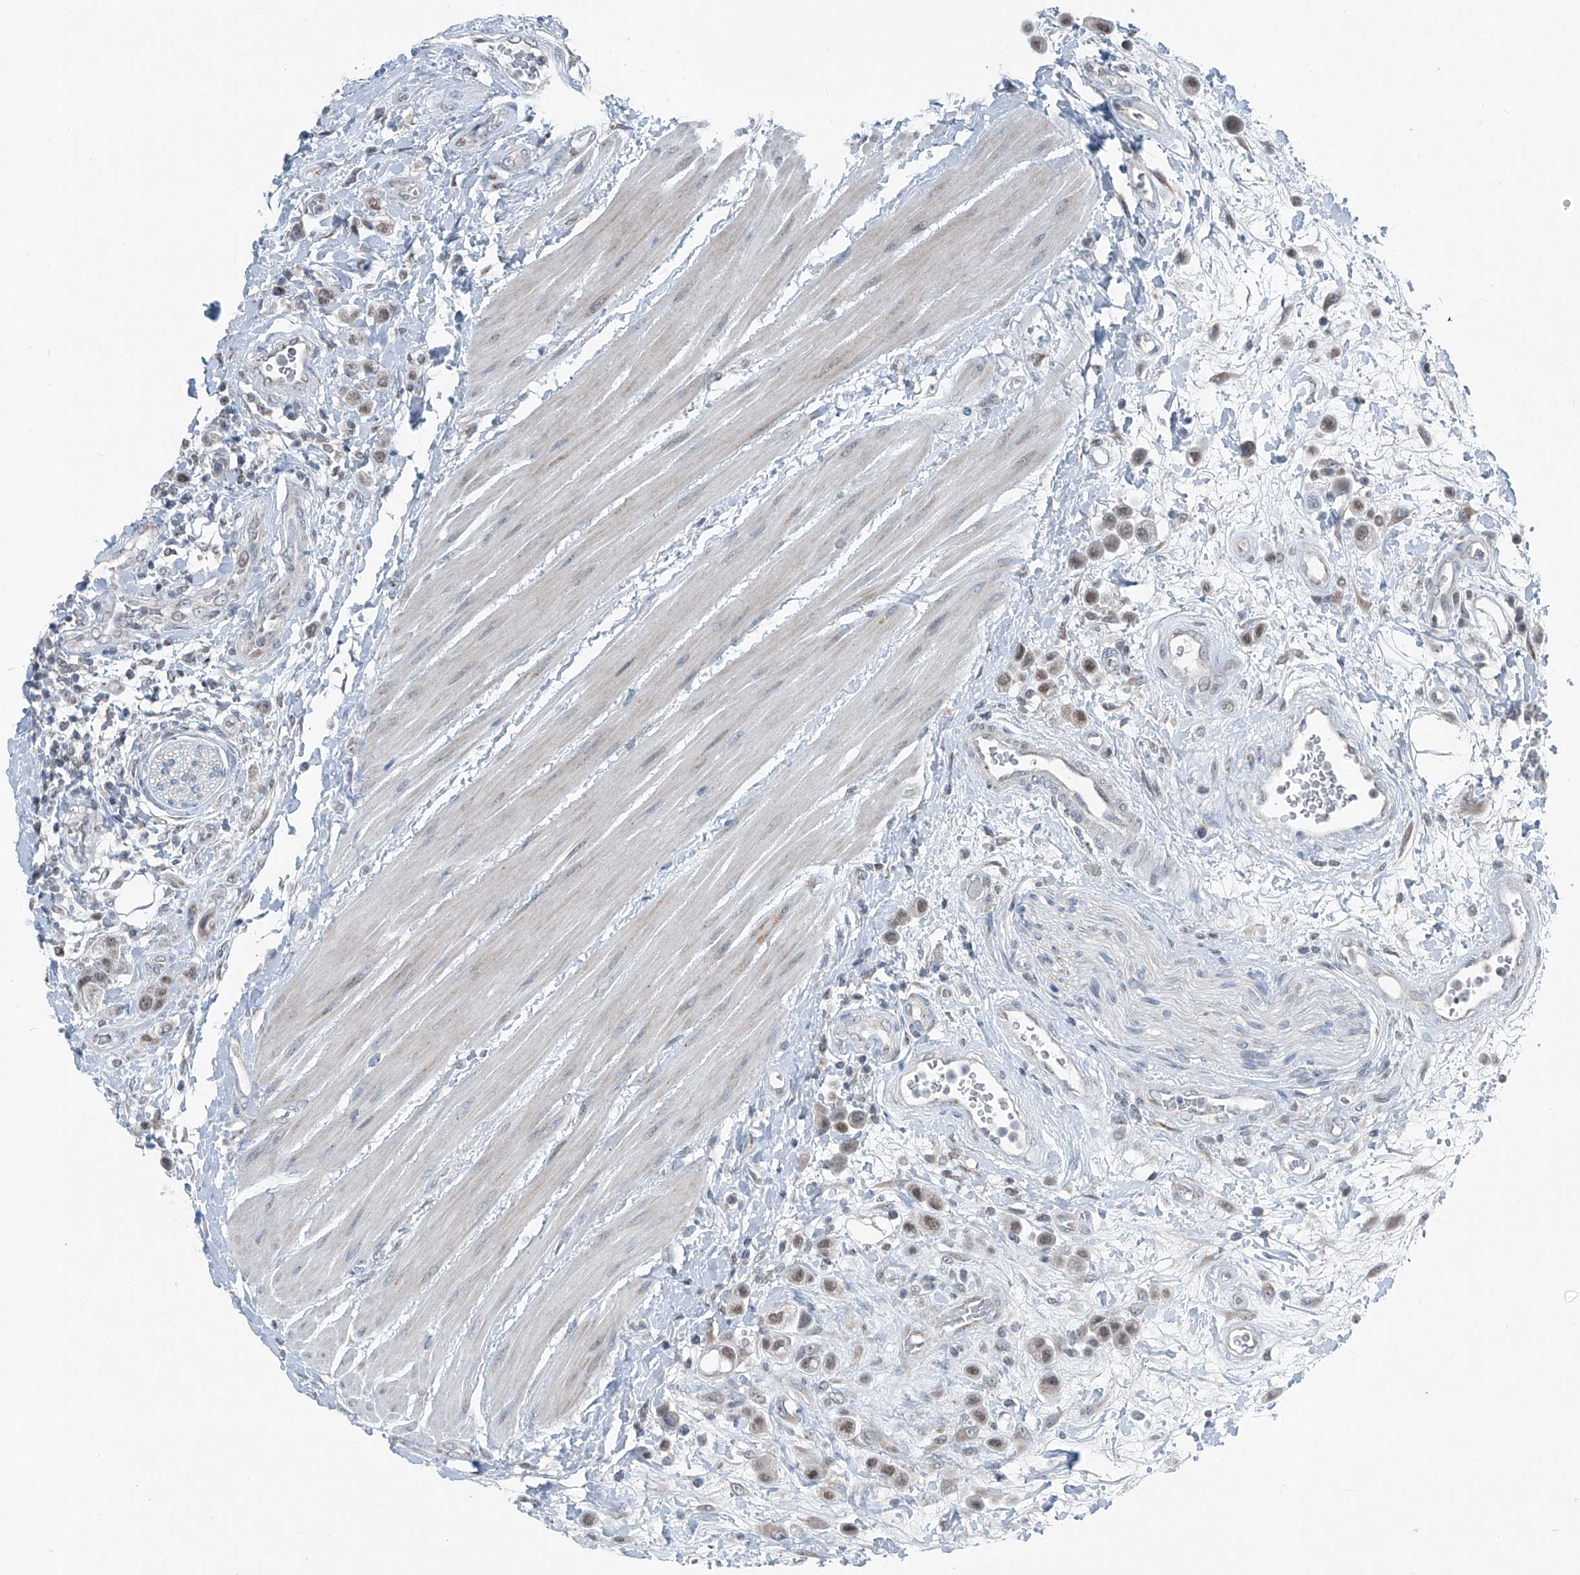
{"staining": {"intensity": "weak", "quantity": "25%-75%", "location": "nuclear"}, "tissue": "urothelial cancer", "cell_type": "Tumor cells", "image_type": "cancer", "snomed": [{"axis": "morphology", "description": "Urothelial carcinoma, High grade"}, {"axis": "topography", "description": "Urinary bladder"}], "caption": "Immunohistochemical staining of human urothelial cancer exhibits low levels of weak nuclear expression in approximately 25%-75% of tumor cells.", "gene": "DYRK1B", "patient": {"sex": "male", "age": 50}}